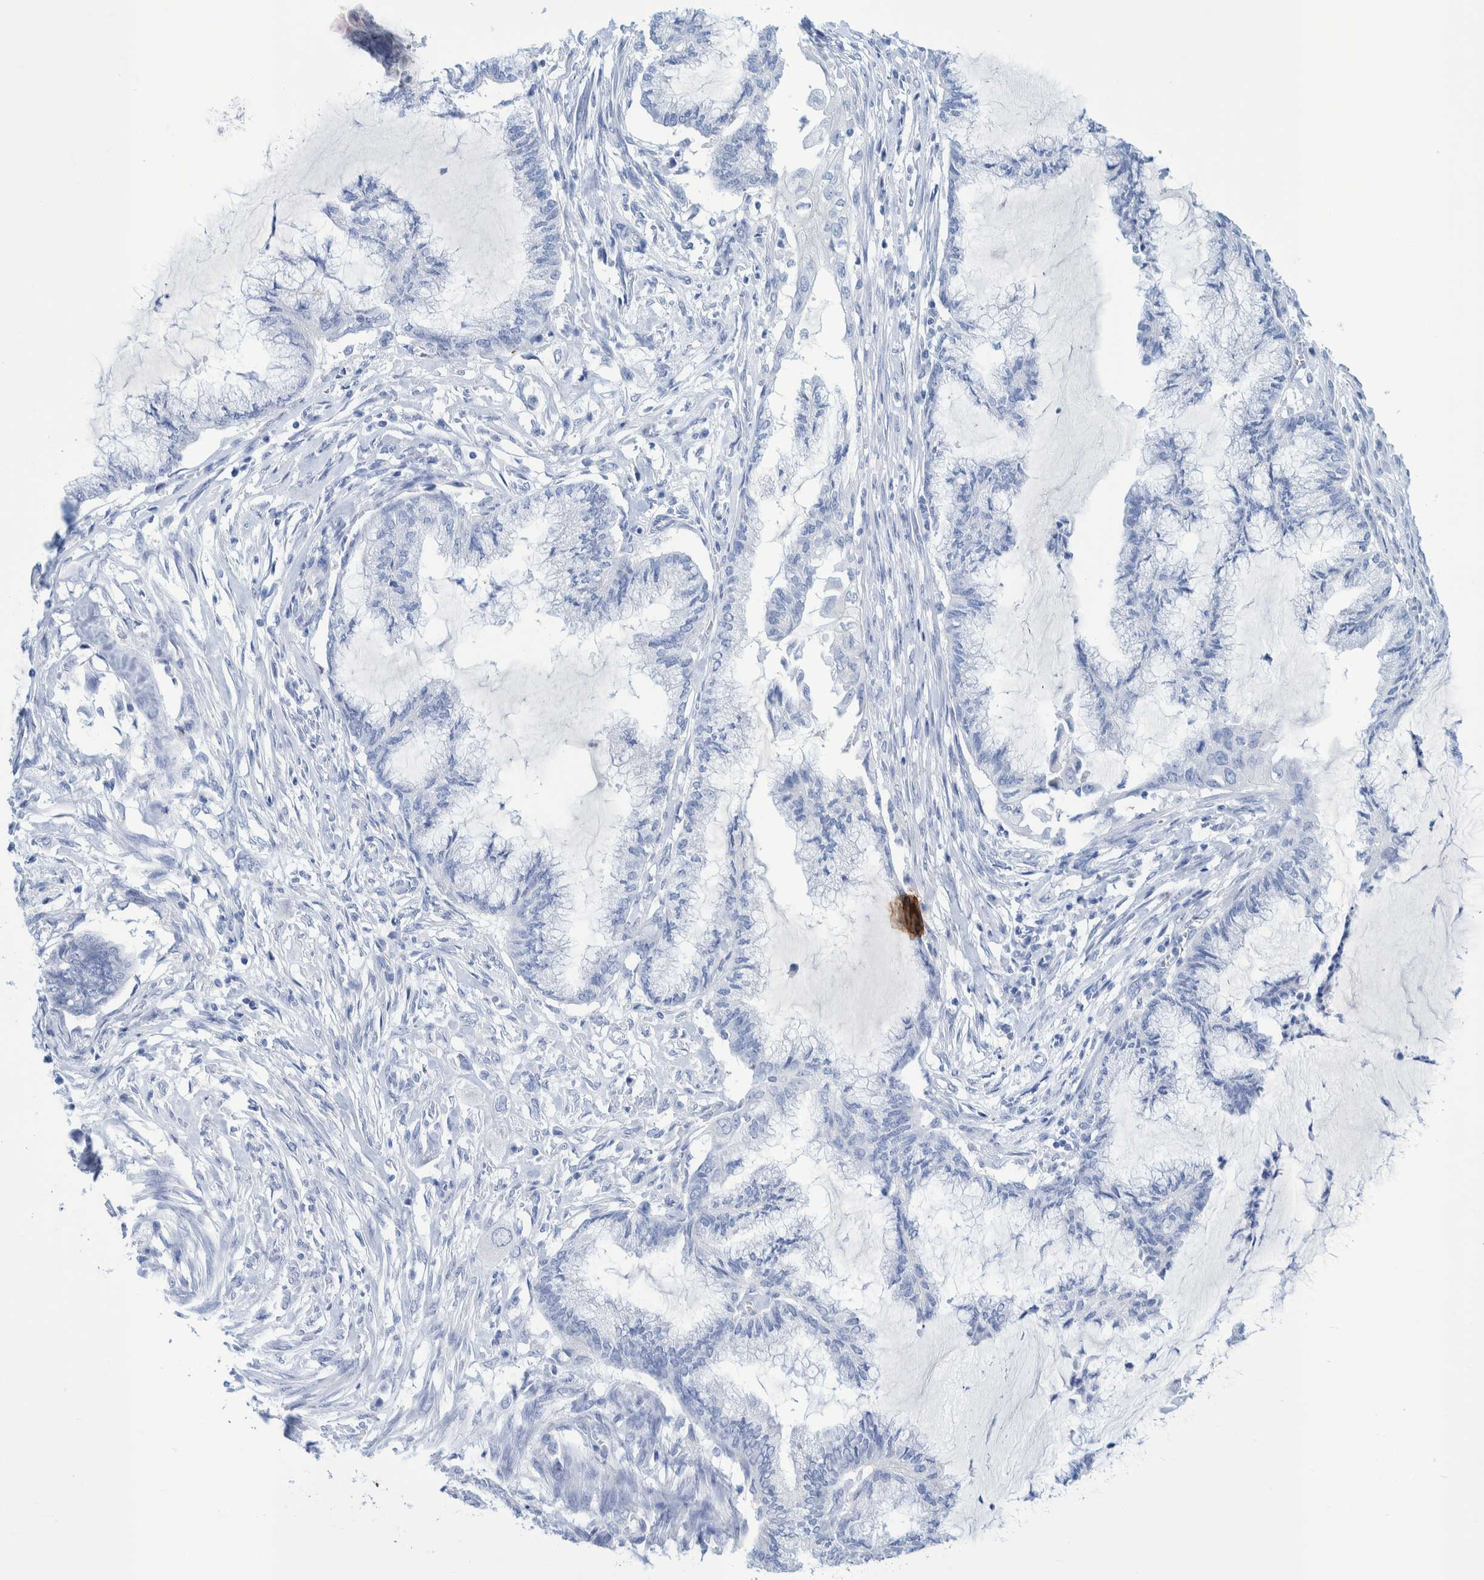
{"staining": {"intensity": "negative", "quantity": "none", "location": "none"}, "tissue": "endometrial cancer", "cell_type": "Tumor cells", "image_type": "cancer", "snomed": [{"axis": "morphology", "description": "Adenocarcinoma, NOS"}, {"axis": "topography", "description": "Endometrium"}], "caption": "Immunohistochemical staining of adenocarcinoma (endometrial) displays no significant expression in tumor cells.", "gene": "PERP", "patient": {"sex": "female", "age": 86}}